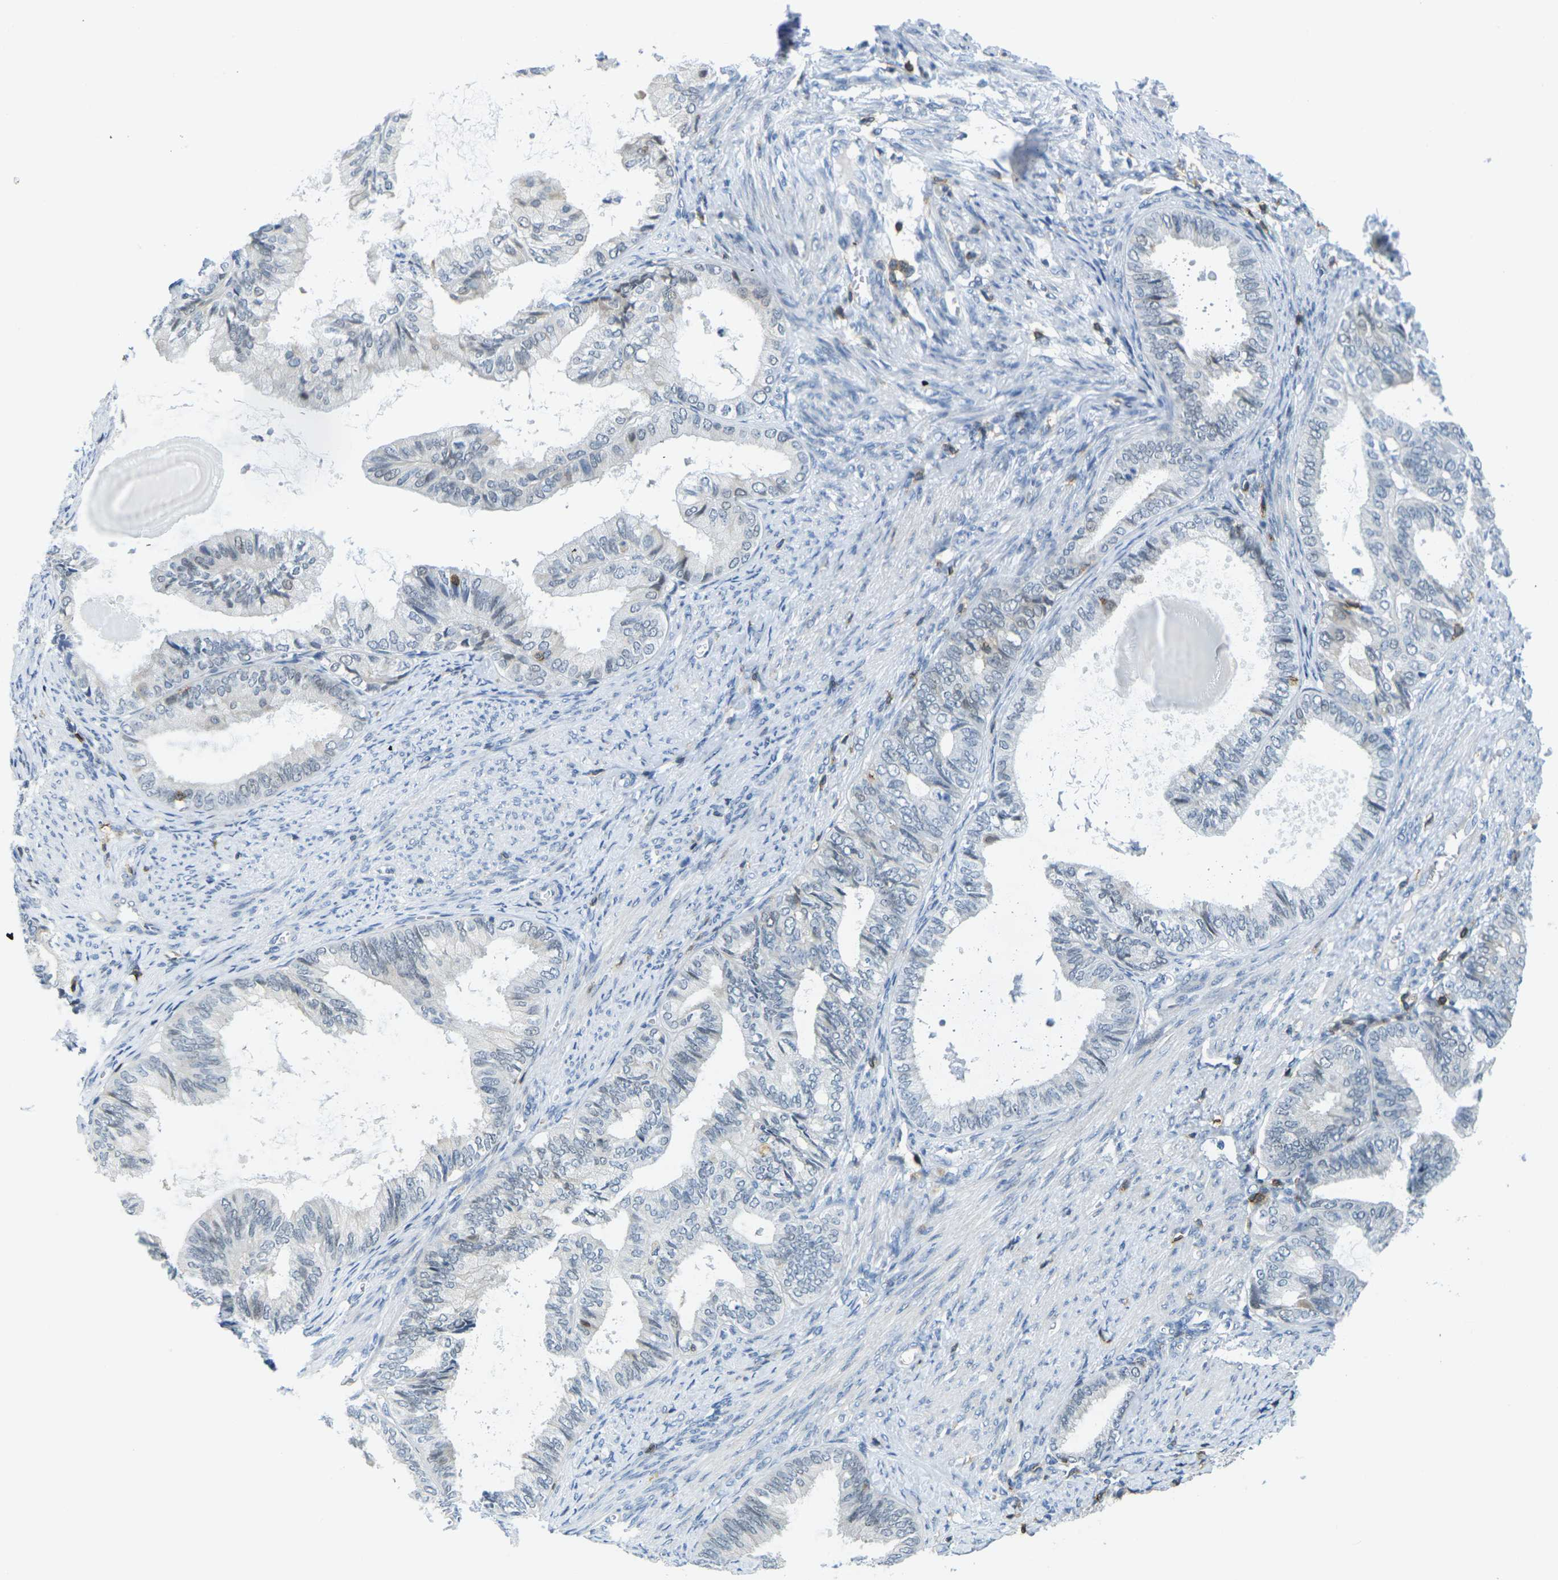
{"staining": {"intensity": "negative", "quantity": "none", "location": "none"}, "tissue": "endometrial cancer", "cell_type": "Tumor cells", "image_type": "cancer", "snomed": [{"axis": "morphology", "description": "Adenocarcinoma, NOS"}, {"axis": "topography", "description": "Endometrium"}], "caption": "There is no significant expression in tumor cells of endometrial cancer. (DAB (3,3'-diaminobenzidine) IHC, high magnification).", "gene": "CD3D", "patient": {"sex": "female", "age": 86}}